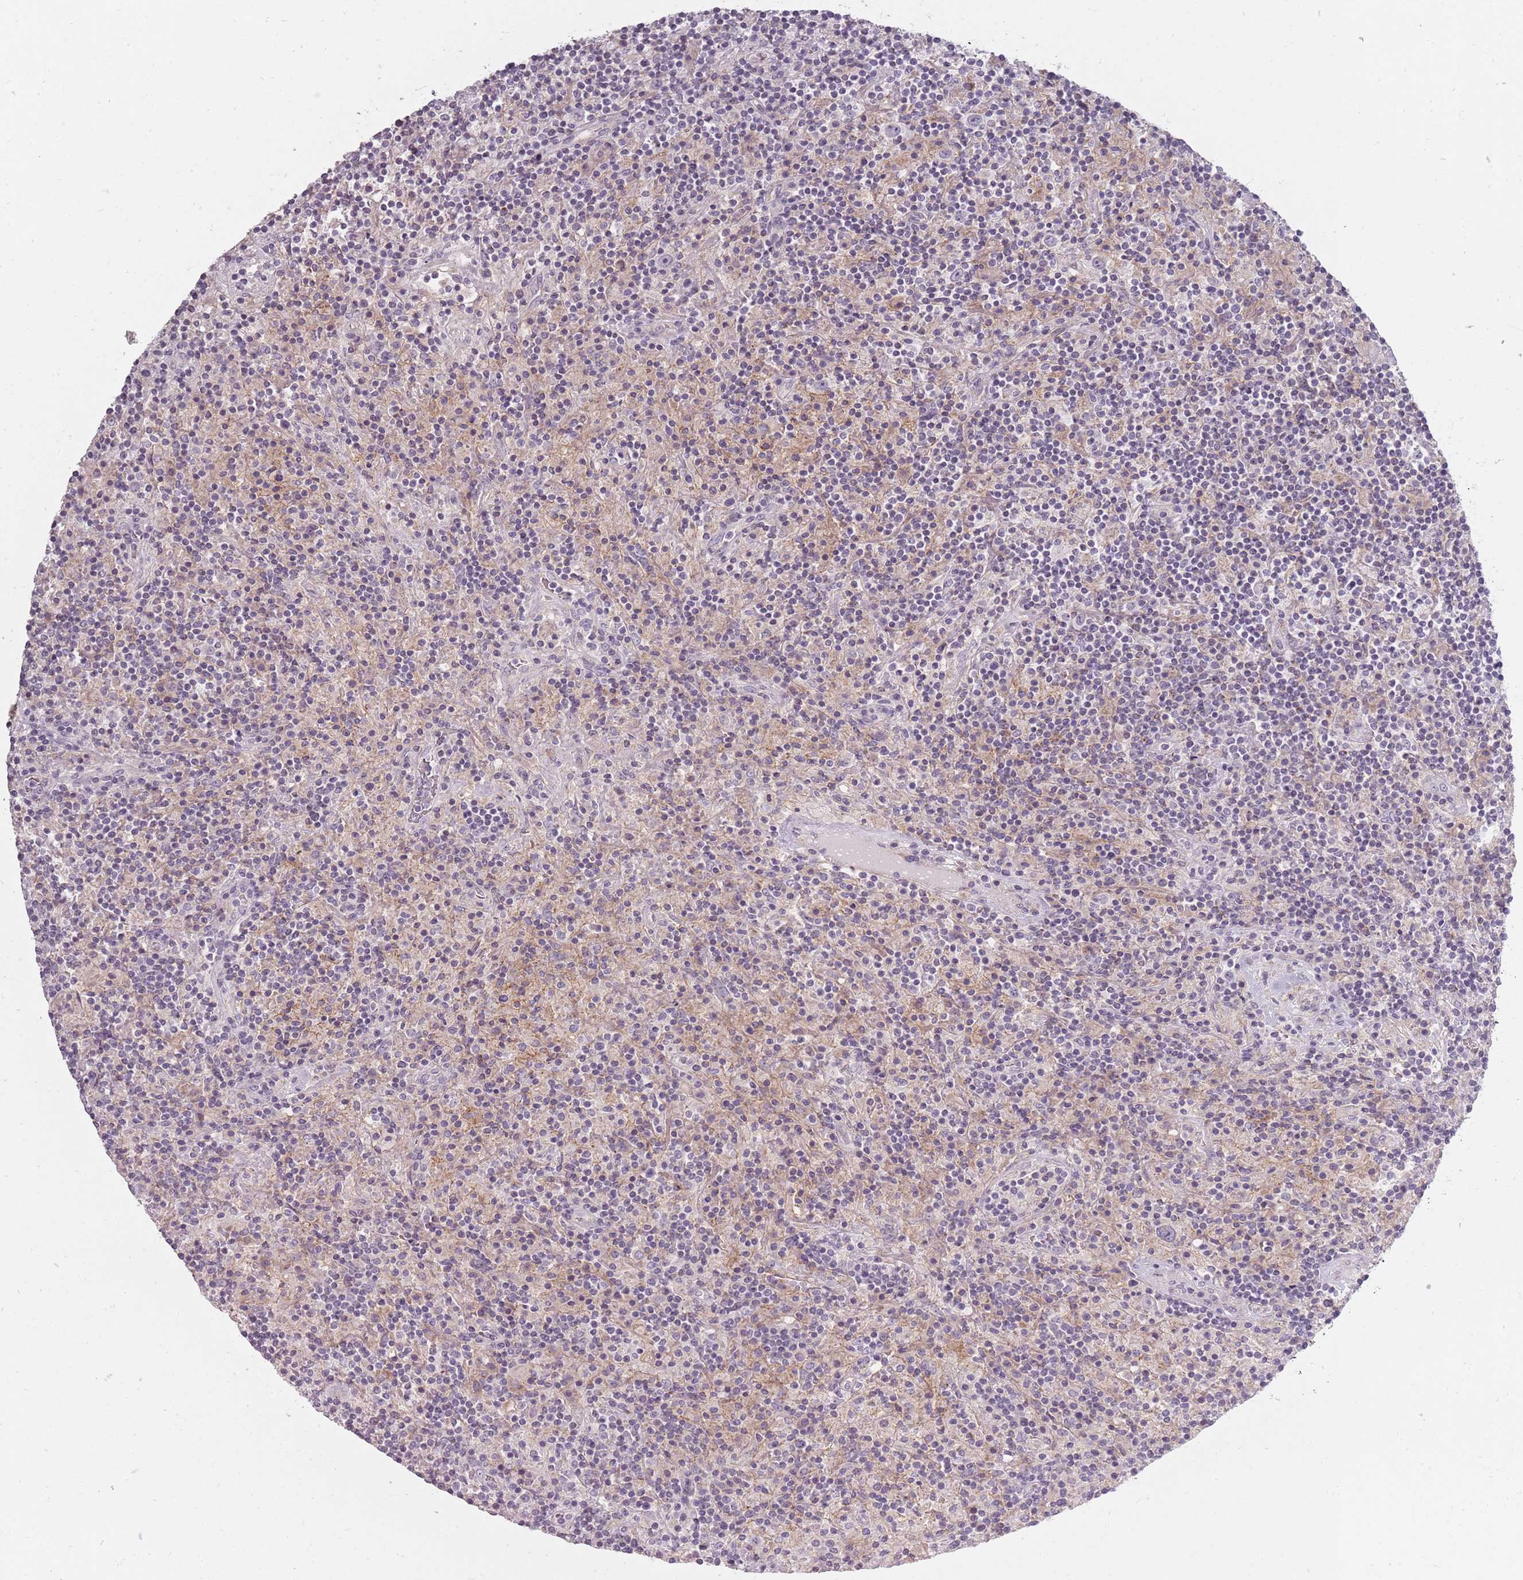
{"staining": {"intensity": "negative", "quantity": "none", "location": "none"}, "tissue": "lymphoma", "cell_type": "Tumor cells", "image_type": "cancer", "snomed": [{"axis": "morphology", "description": "Hodgkin's disease, NOS"}, {"axis": "topography", "description": "Lymph node"}], "caption": "Image shows no significant protein expression in tumor cells of lymphoma.", "gene": "SYNGR3", "patient": {"sex": "male", "age": 70}}